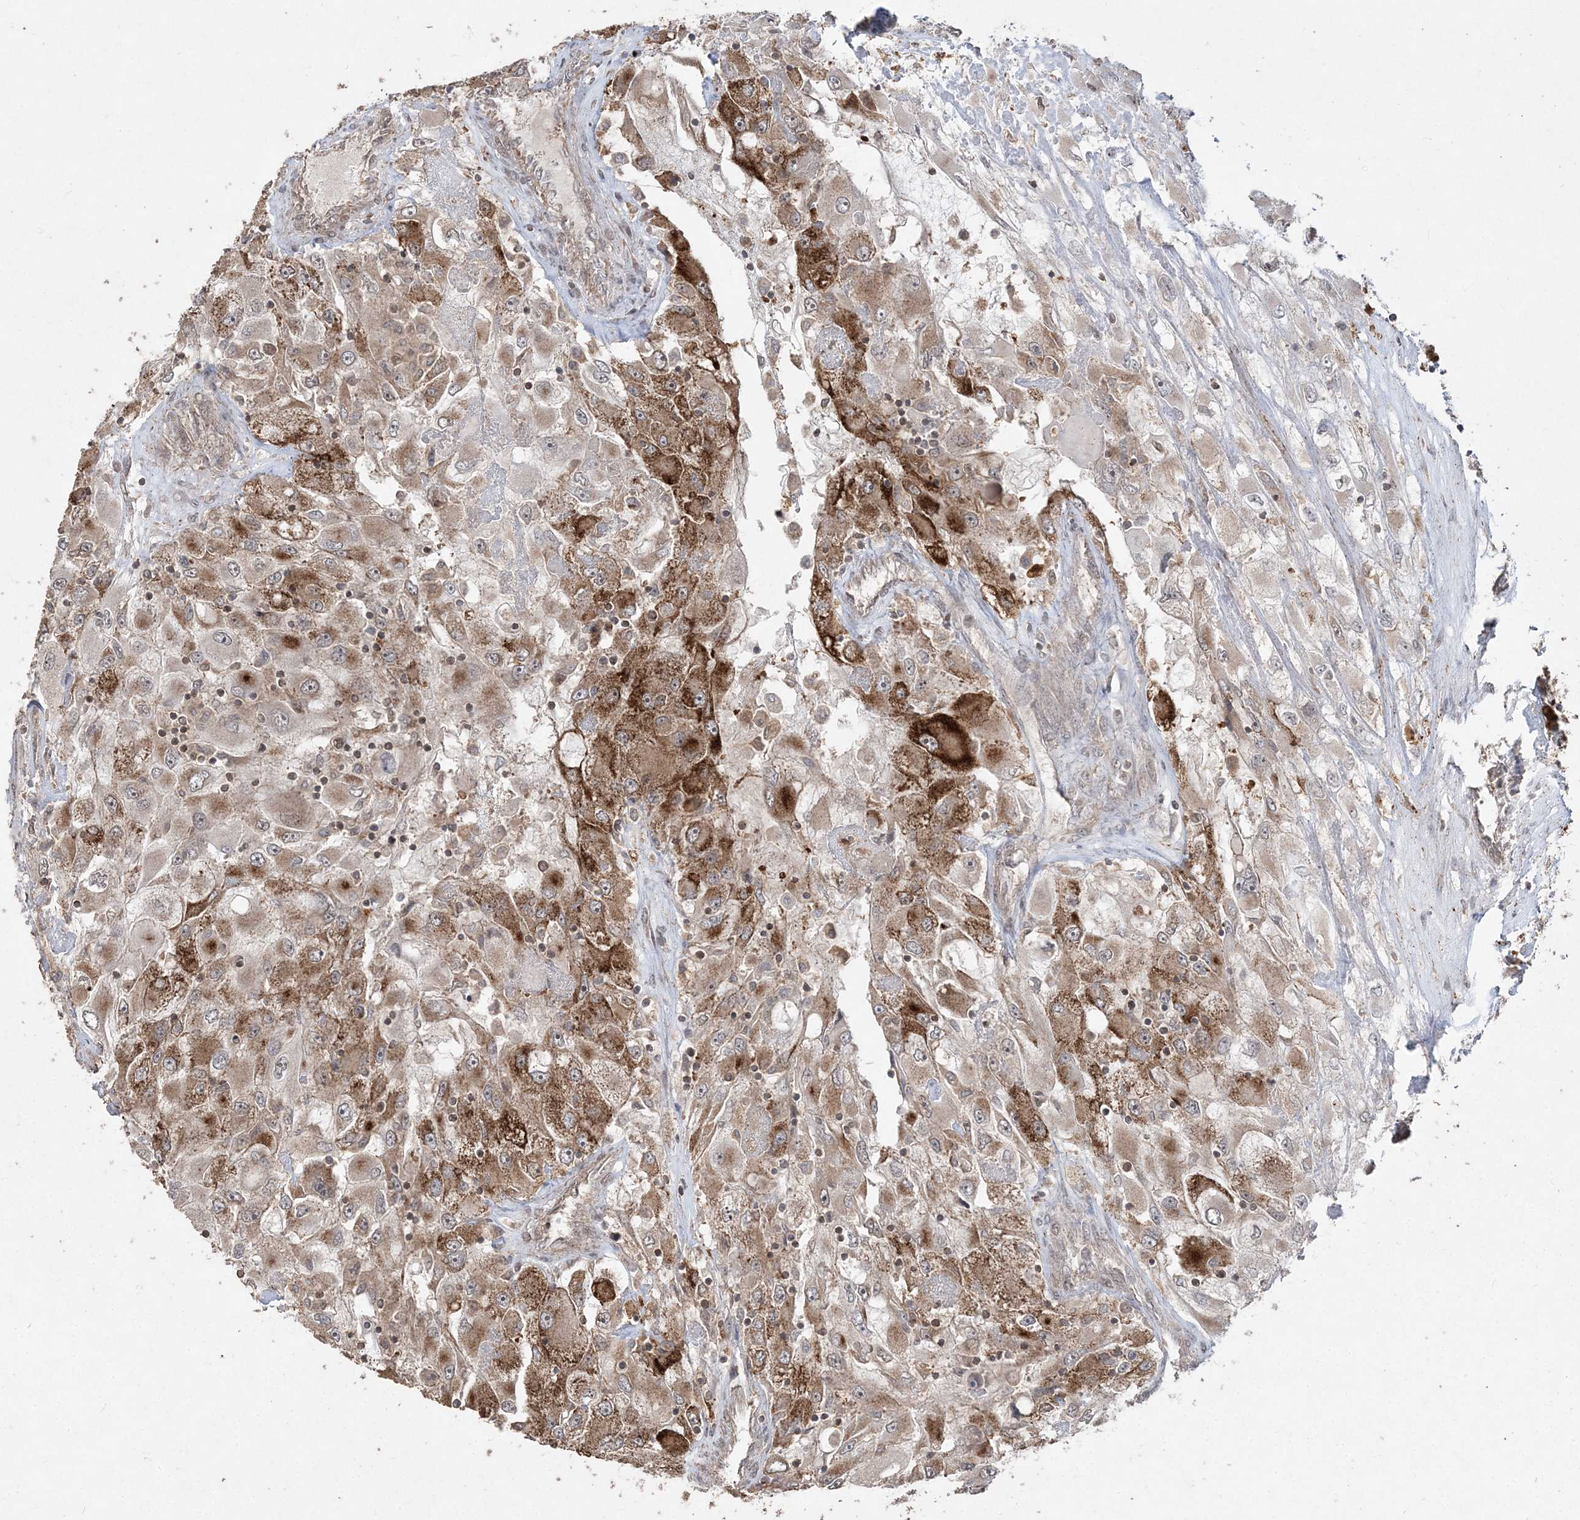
{"staining": {"intensity": "moderate", "quantity": ">75%", "location": "cytoplasmic/membranous"}, "tissue": "renal cancer", "cell_type": "Tumor cells", "image_type": "cancer", "snomed": [{"axis": "morphology", "description": "Adenocarcinoma, NOS"}, {"axis": "topography", "description": "Kidney"}], "caption": "Protein staining demonstrates moderate cytoplasmic/membranous staining in about >75% of tumor cells in adenocarcinoma (renal).", "gene": "EHHADH", "patient": {"sex": "female", "age": 52}}